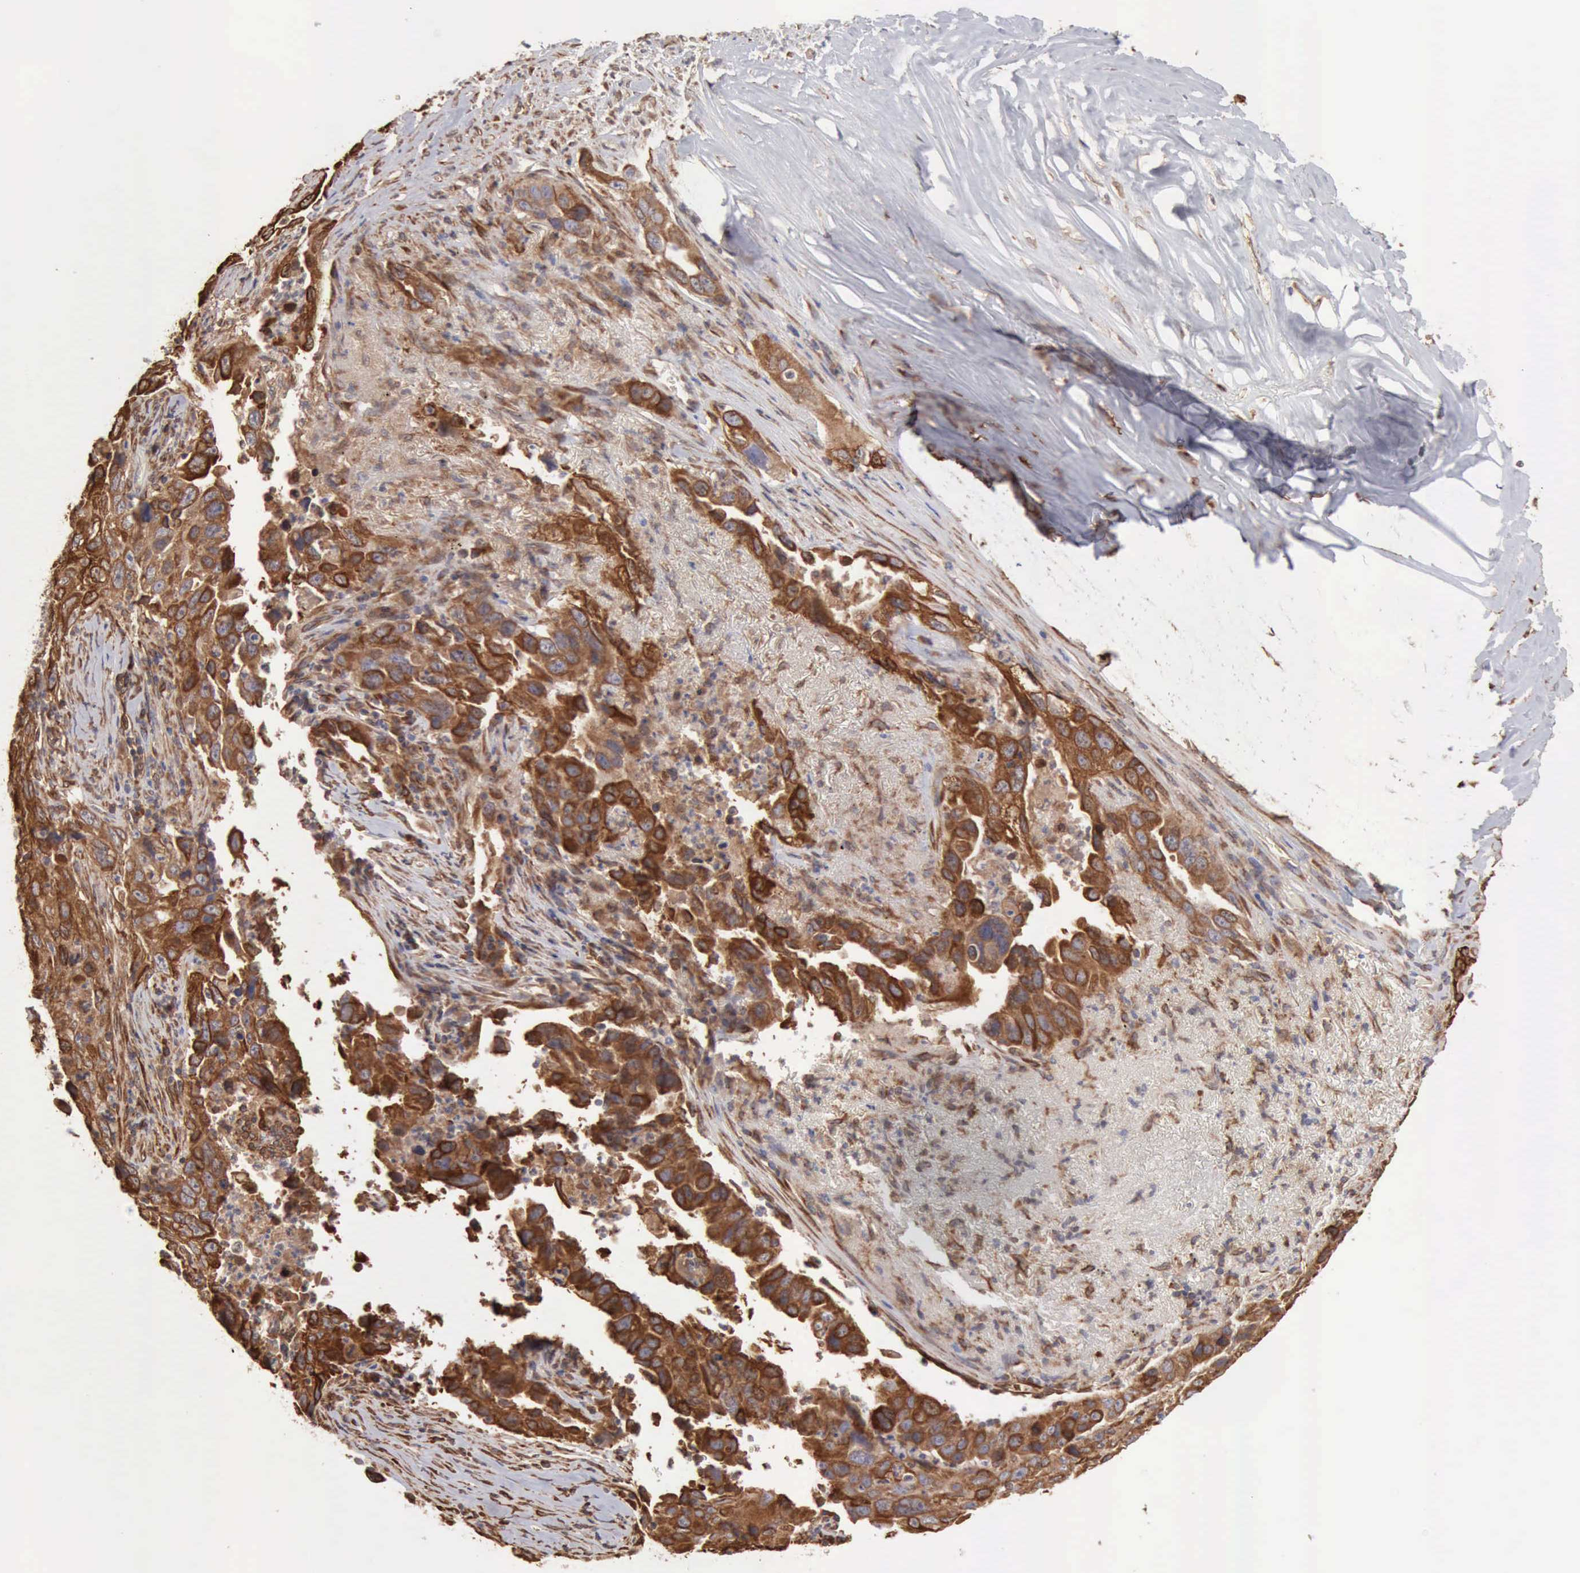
{"staining": {"intensity": "strong", "quantity": ">75%", "location": "cytoplasmic/membranous"}, "tissue": "lung cancer", "cell_type": "Tumor cells", "image_type": "cancer", "snomed": [{"axis": "morphology", "description": "Squamous cell carcinoma, NOS"}, {"axis": "topography", "description": "Lung"}], "caption": "Squamous cell carcinoma (lung) stained with DAB IHC displays high levels of strong cytoplasmic/membranous positivity in approximately >75% of tumor cells. (Brightfield microscopy of DAB IHC at high magnification).", "gene": "APOL2", "patient": {"sex": "male", "age": 64}}